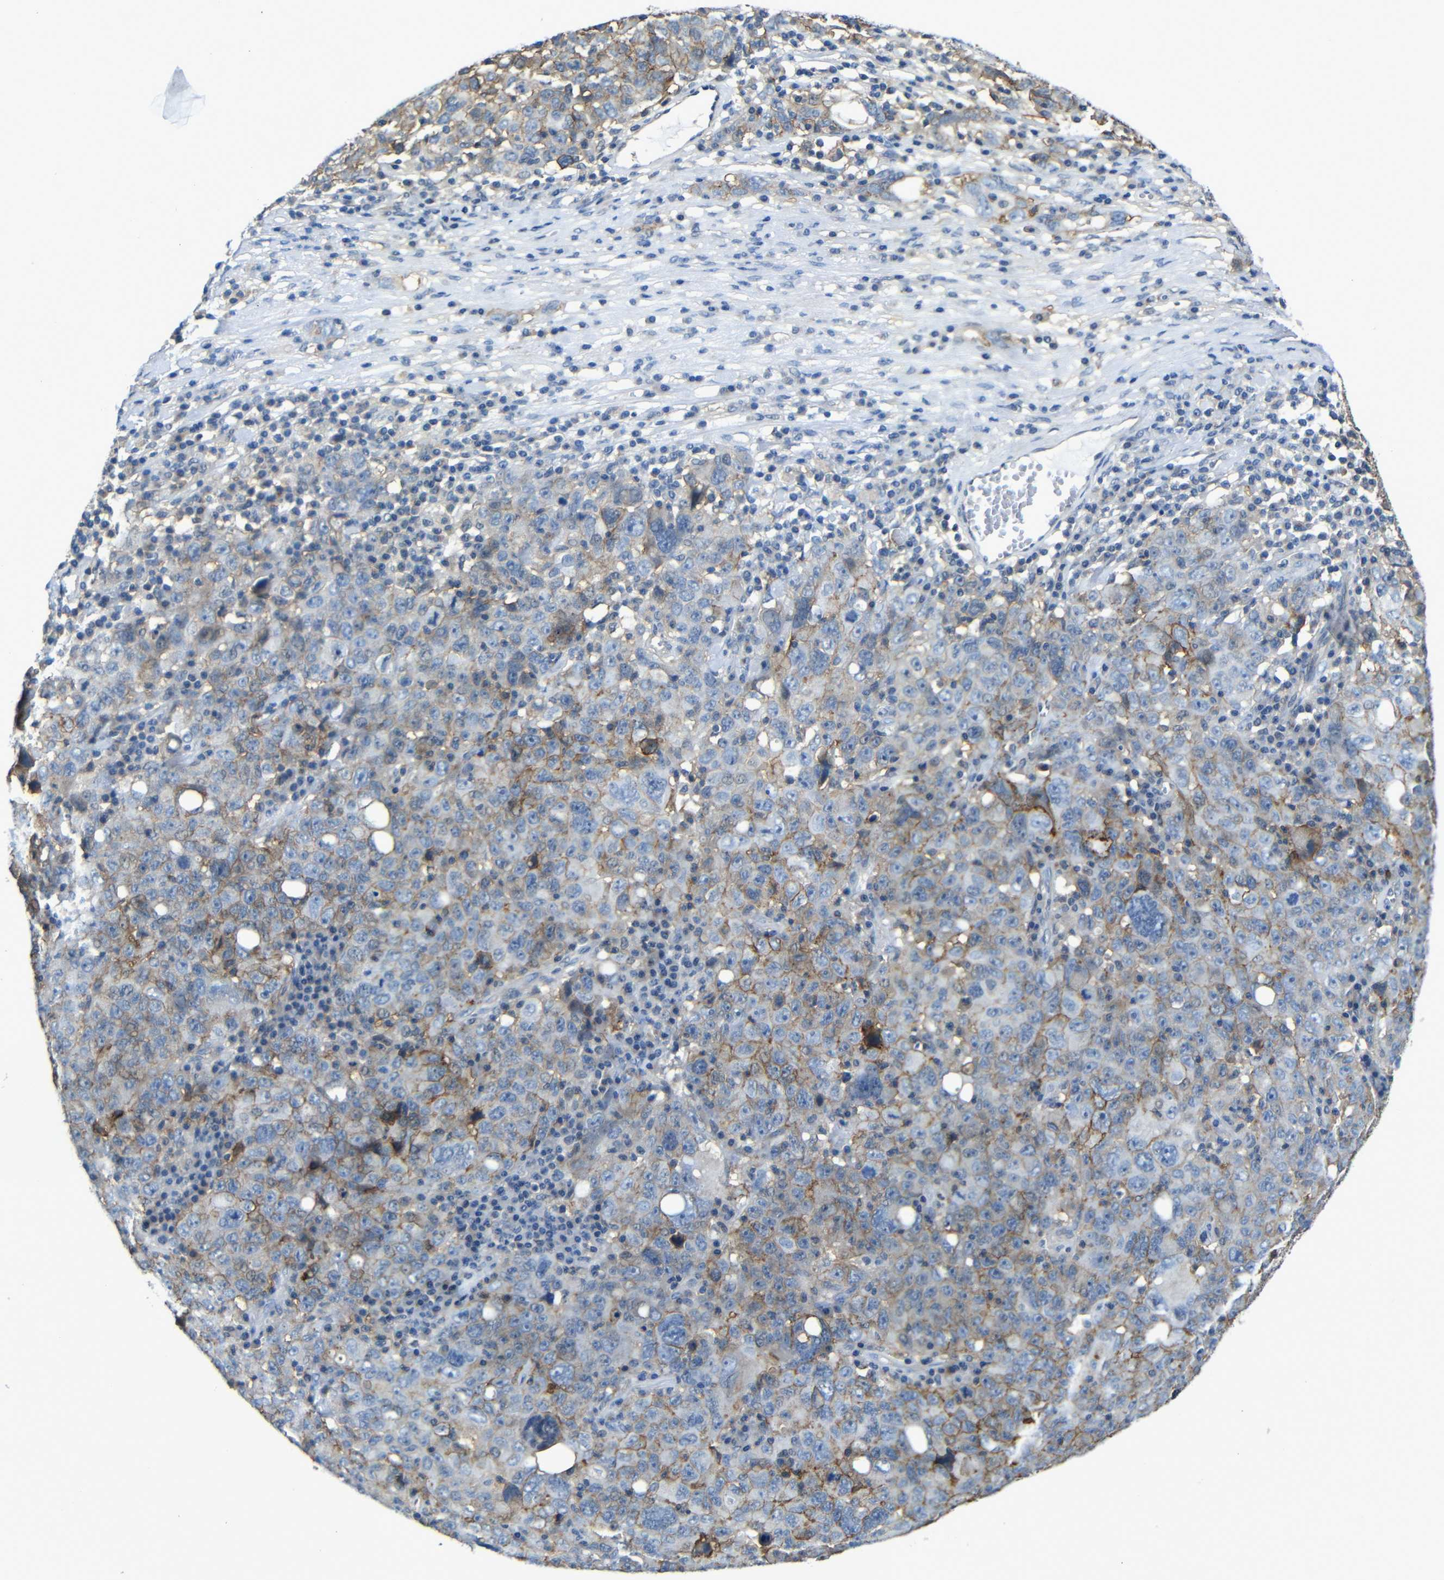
{"staining": {"intensity": "moderate", "quantity": "25%-75%", "location": "cytoplasmic/membranous"}, "tissue": "ovarian cancer", "cell_type": "Tumor cells", "image_type": "cancer", "snomed": [{"axis": "morphology", "description": "Carcinoma, endometroid"}, {"axis": "topography", "description": "Ovary"}], "caption": "Immunohistochemical staining of human ovarian cancer (endometroid carcinoma) demonstrates medium levels of moderate cytoplasmic/membranous staining in approximately 25%-75% of tumor cells. The staining is performed using DAB (3,3'-diaminobenzidine) brown chromogen to label protein expression. The nuclei are counter-stained blue using hematoxylin.", "gene": "ZNF90", "patient": {"sex": "female", "age": 62}}